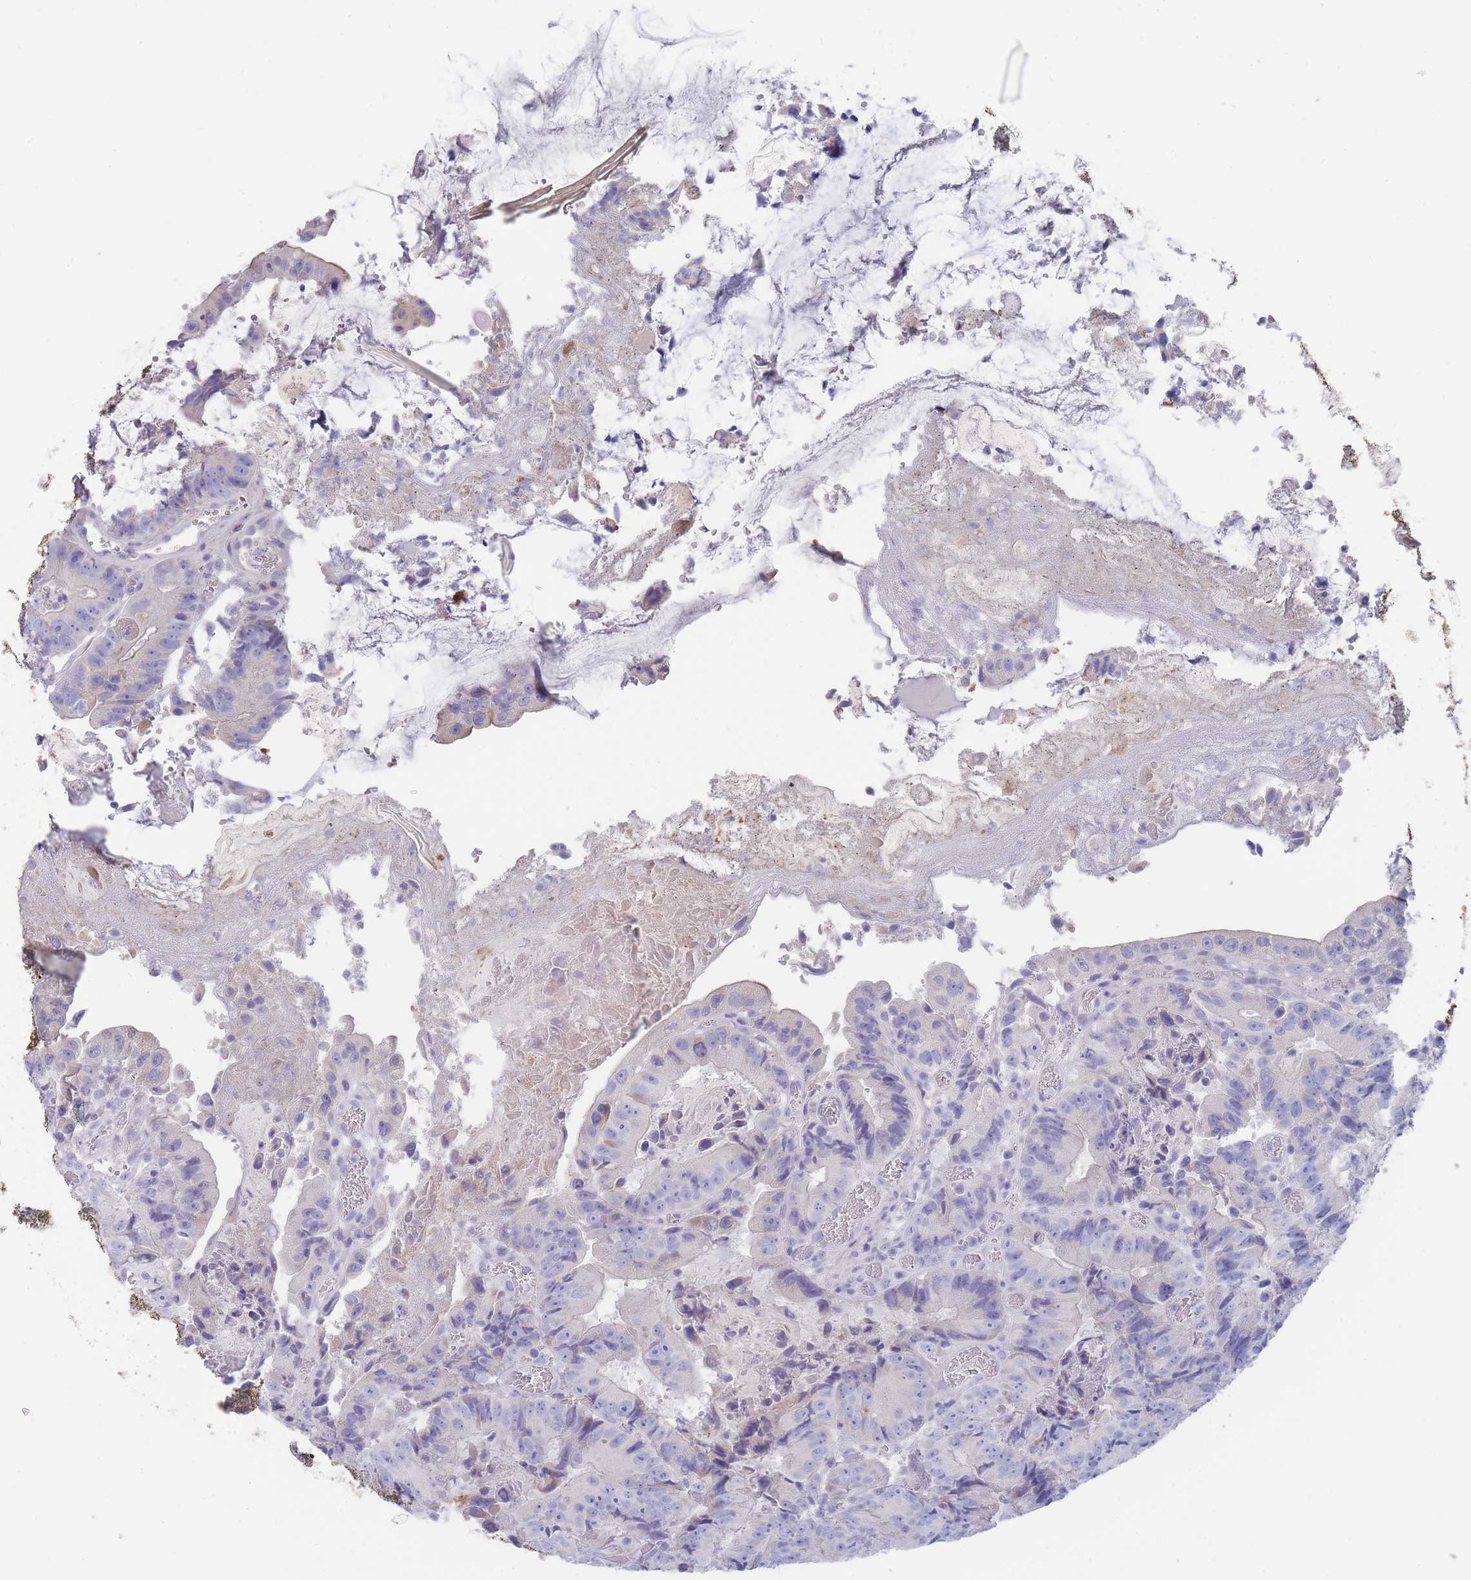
{"staining": {"intensity": "negative", "quantity": "none", "location": "none"}, "tissue": "colorectal cancer", "cell_type": "Tumor cells", "image_type": "cancer", "snomed": [{"axis": "morphology", "description": "Adenocarcinoma, NOS"}, {"axis": "topography", "description": "Colon"}], "caption": "The micrograph reveals no significant positivity in tumor cells of colorectal adenocarcinoma.", "gene": "SCCPDH", "patient": {"sex": "female", "age": 86}}